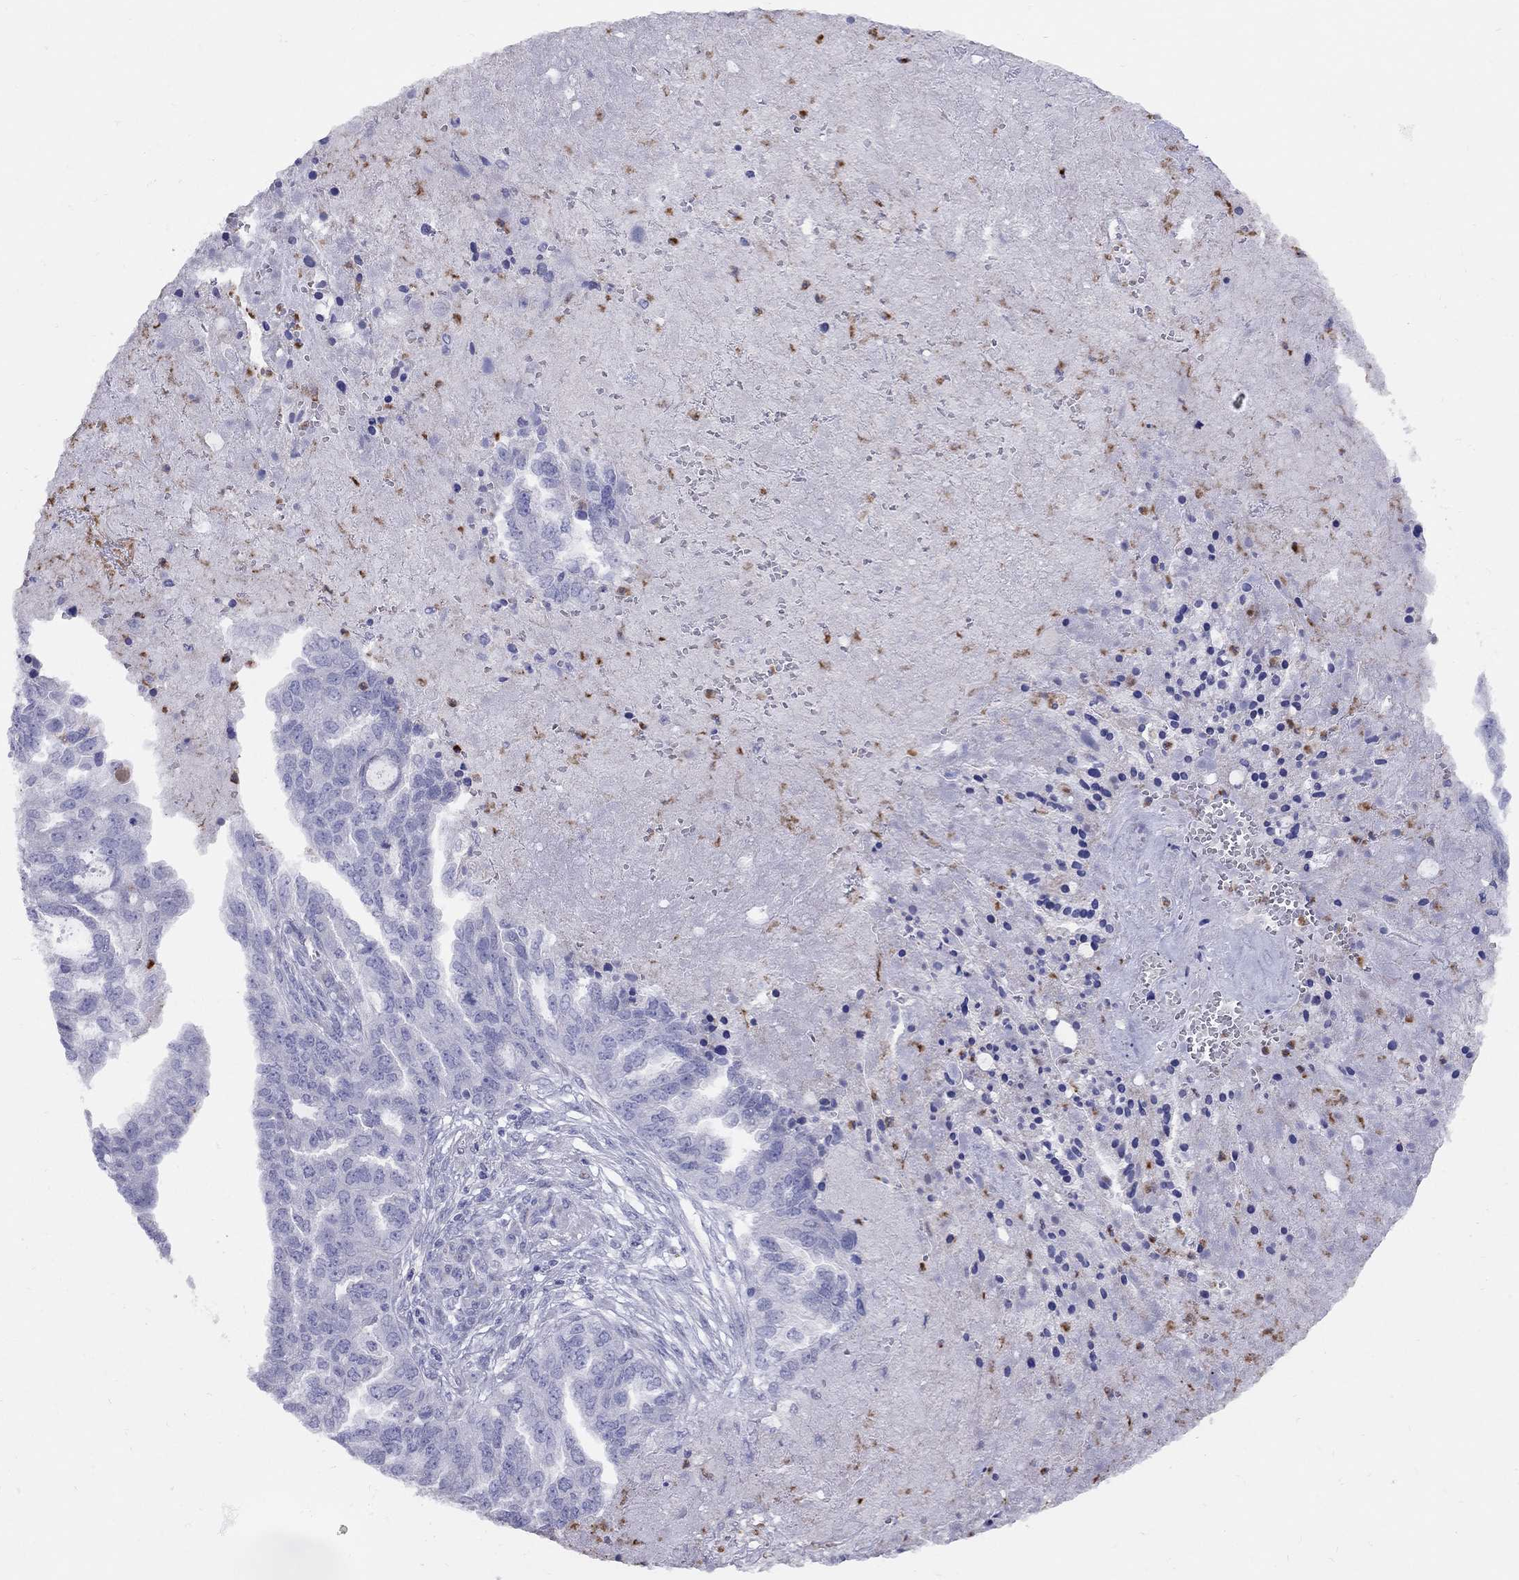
{"staining": {"intensity": "negative", "quantity": "none", "location": "none"}, "tissue": "ovarian cancer", "cell_type": "Tumor cells", "image_type": "cancer", "snomed": [{"axis": "morphology", "description": "Cystadenocarcinoma, serous, NOS"}, {"axis": "topography", "description": "Ovary"}], "caption": "Ovarian serous cystadenocarcinoma was stained to show a protein in brown. There is no significant positivity in tumor cells.", "gene": "SPINT4", "patient": {"sex": "female", "age": 51}}